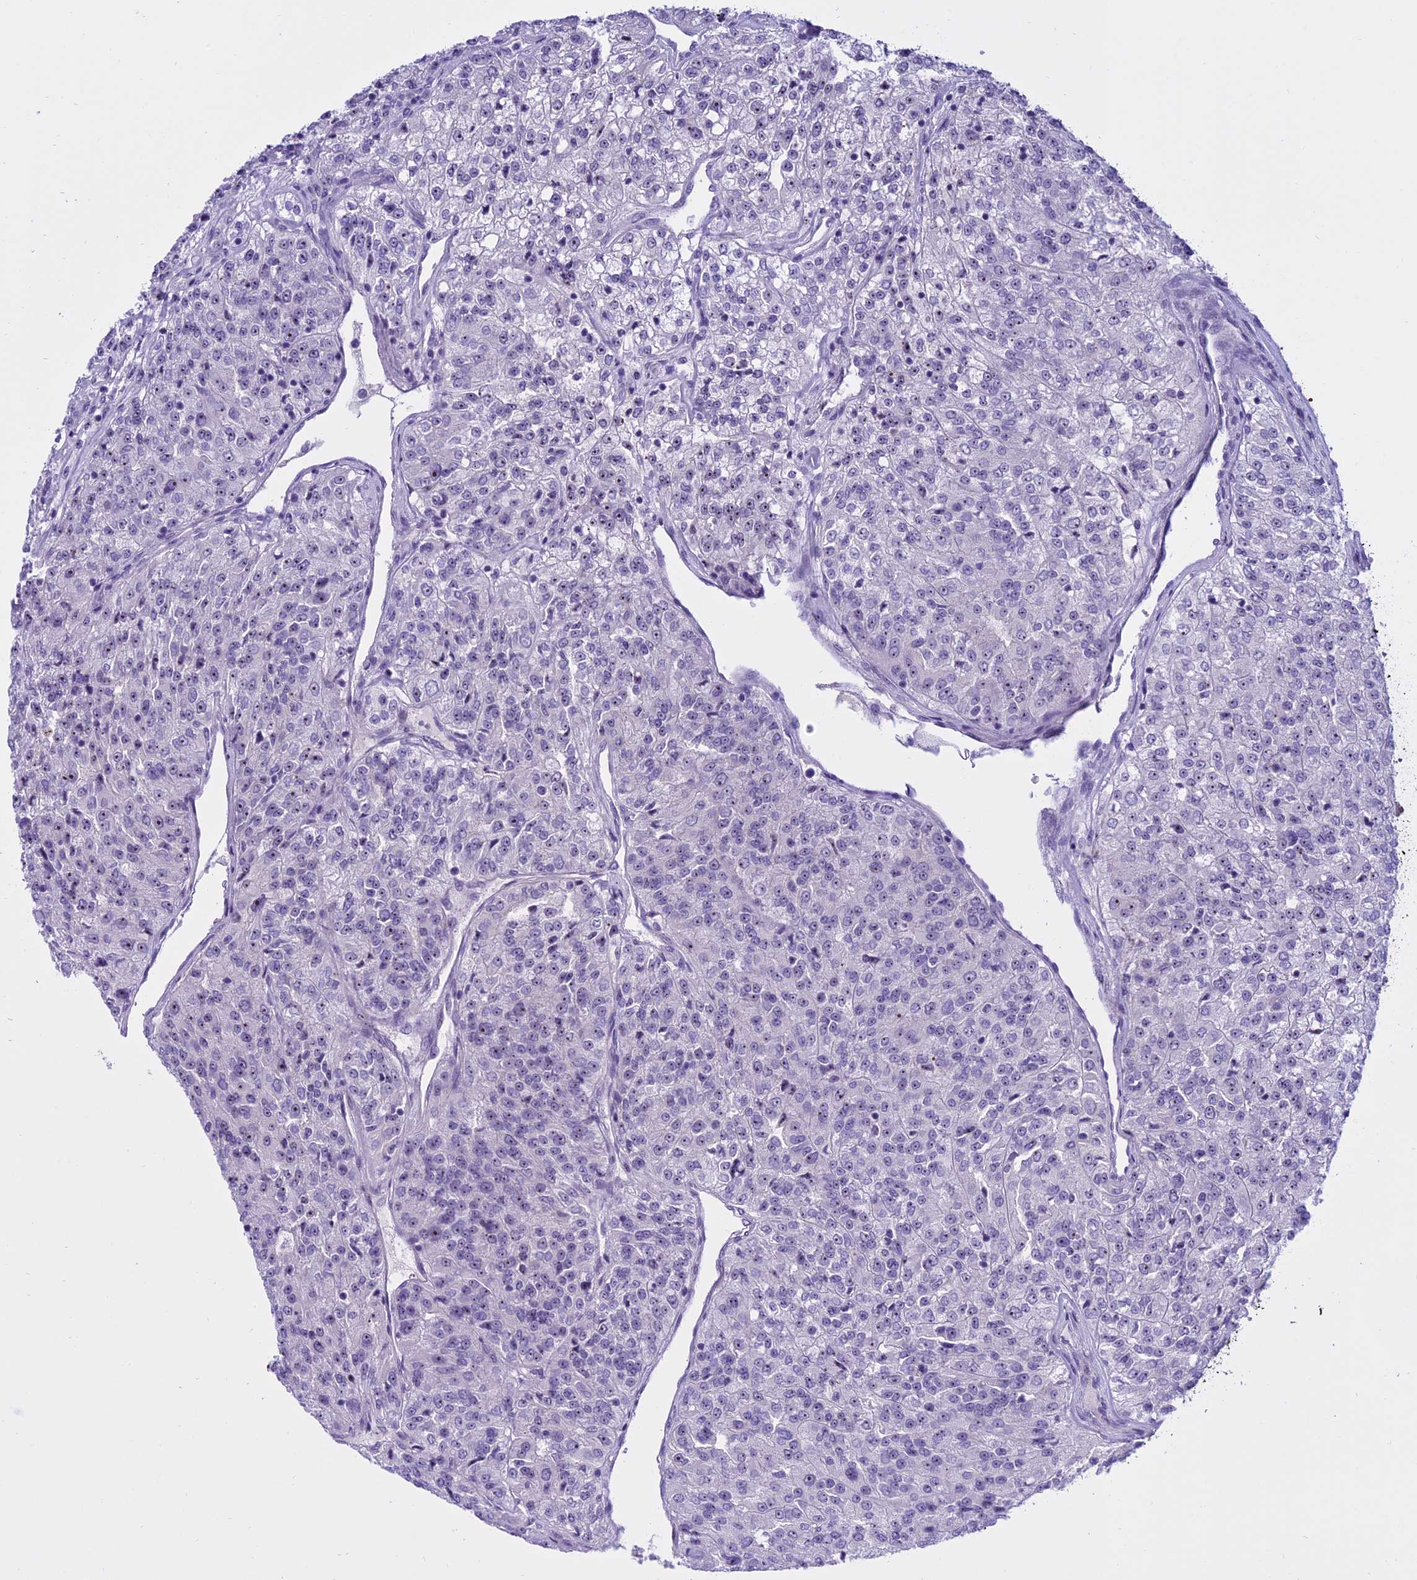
{"staining": {"intensity": "weak", "quantity": "<25%", "location": "nuclear"}, "tissue": "renal cancer", "cell_type": "Tumor cells", "image_type": "cancer", "snomed": [{"axis": "morphology", "description": "Adenocarcinoma, NOS"}, {"axis": "topography", "description": "Kidney"}], "caption": "Human adenocarcinoma (renal) stained for a protein using immunohistochemistry exhibits no staining in tumor cells.", "gene": "TBL3", "patient": {"sex": "female", "age": 63}}